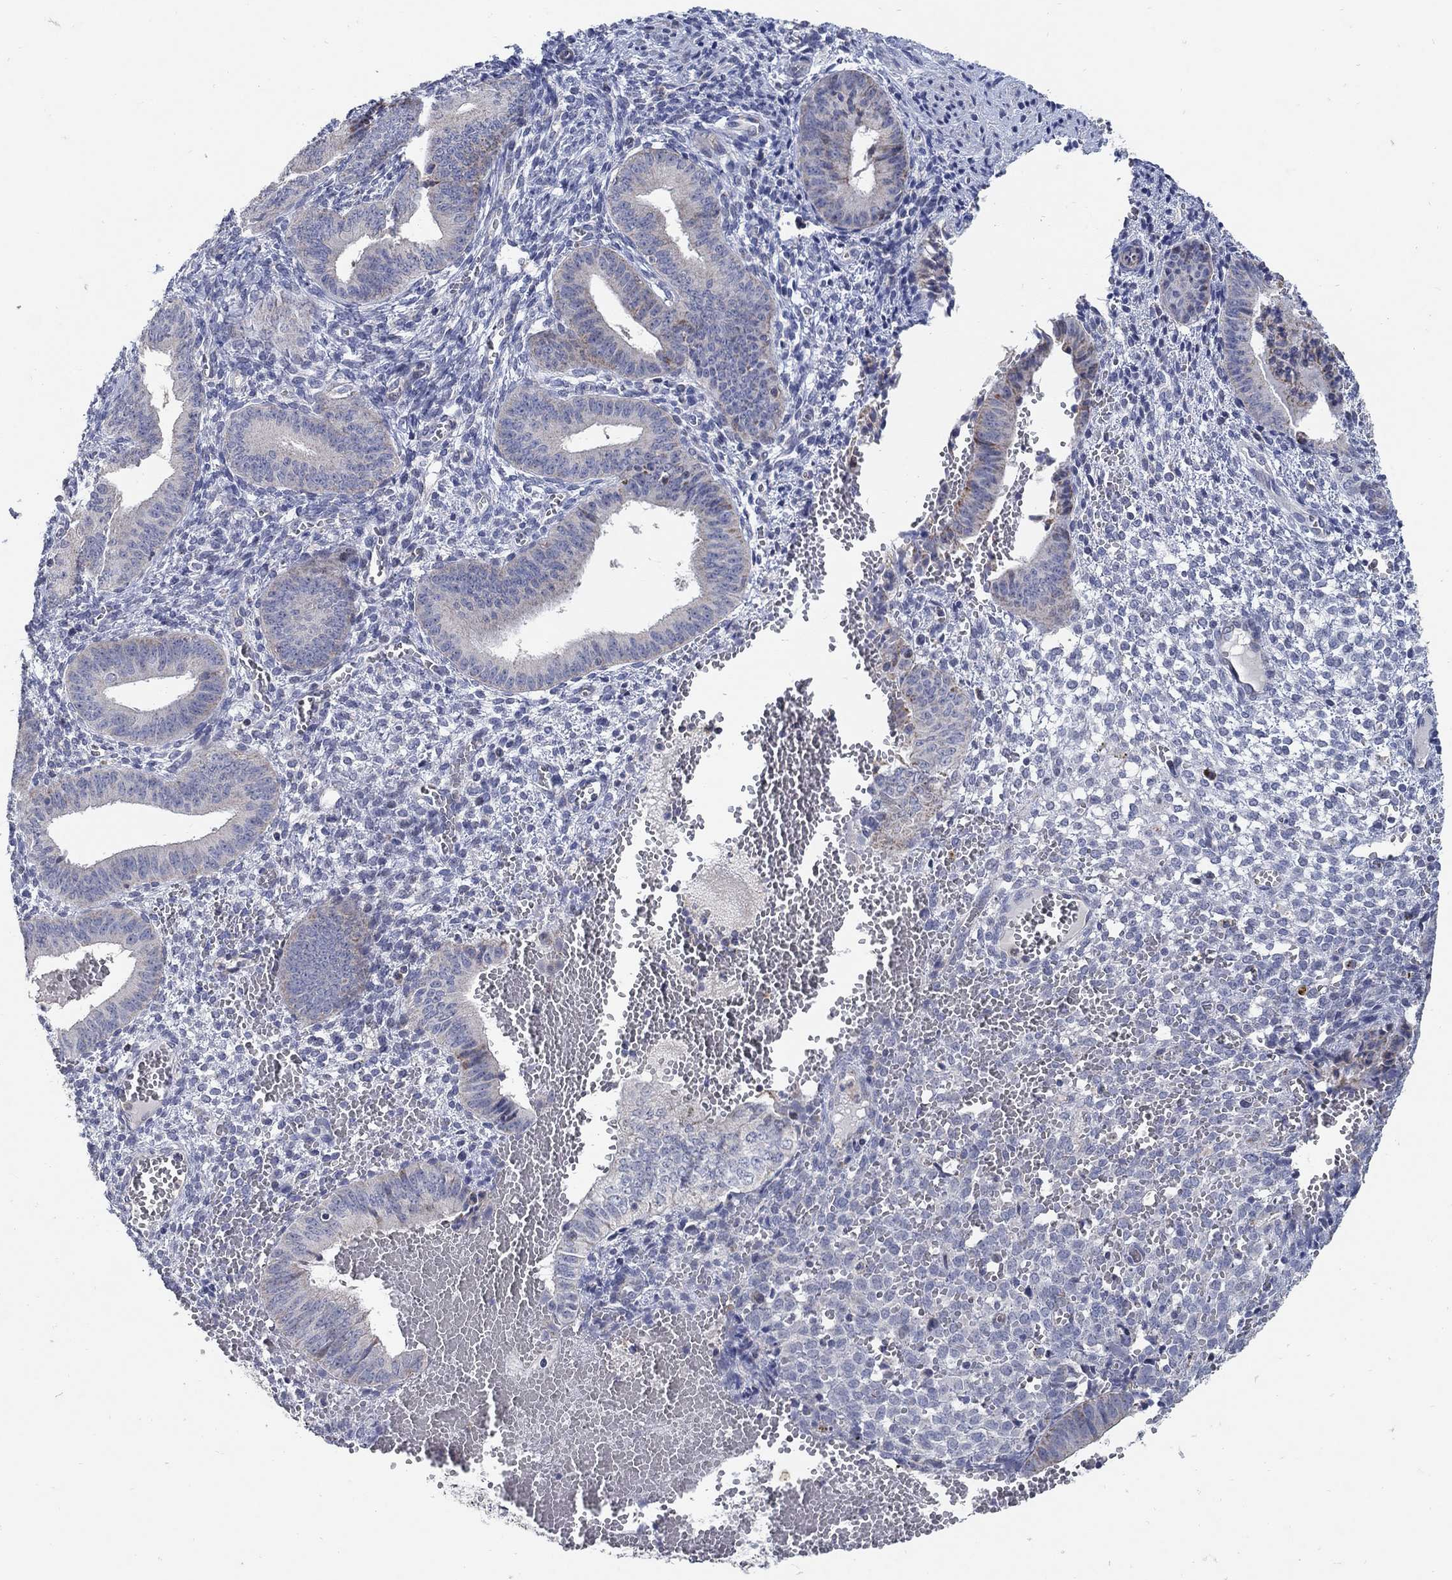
{"staining": {"intensity": "negative", "quantity": "none", "location": "none"}, "tissue": "endometrium", "cell_type": "Cells in endometrial stroma", "image_type": "normal", "snomed": [{"axis": "morphology", "description": "Normal tissue, NOS"}, {"axis": "topography", "description": "Endometrium"}], "caption": "DAB (3,3'-diaminobenzidine) immunohistochemical staining of normal endometrium exhibits no significant expression in cells in endometrial stroma. (IHC, brightfield microscopy, high magnification).", "gene": "HMX2", "patient": {"sex": "female", "age": 42}}